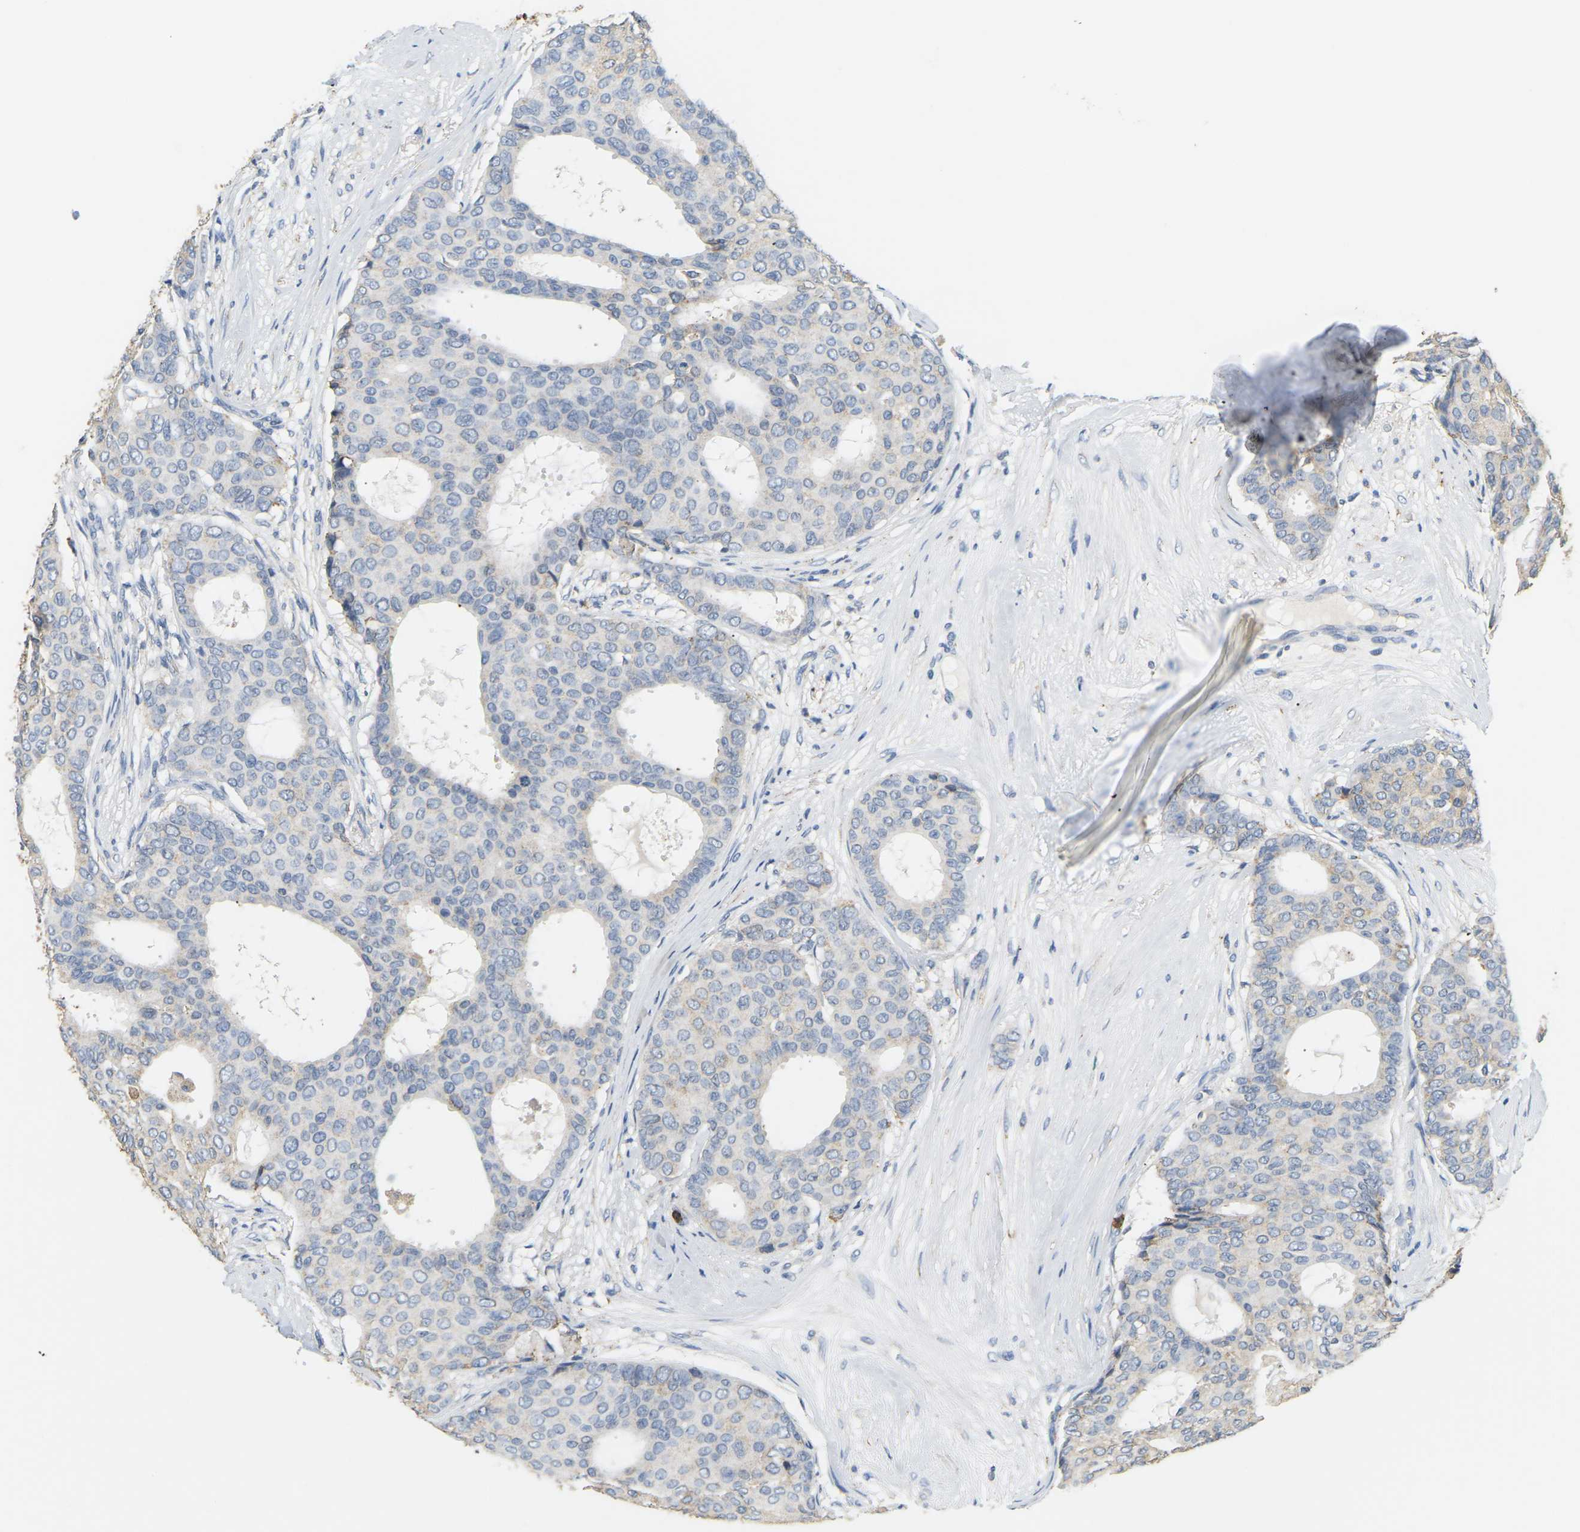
{"staining": {"intensity": "negative", "quantity": "none", "location": "none"}, "tissue": "breast cancer", "cell_type": "Tumor cells", "image_type": "cancer", "snomed": [{"axis": "morphology", "description": "Duct carcinoma"}, {"axis": "topography", "description": "Breast"}], "caption": "Tumor cells show no significant positivity in breast cancer (intraductal carcinoma).", "gene": "ADM", "patient": {"sex": "female", "age": 75}}